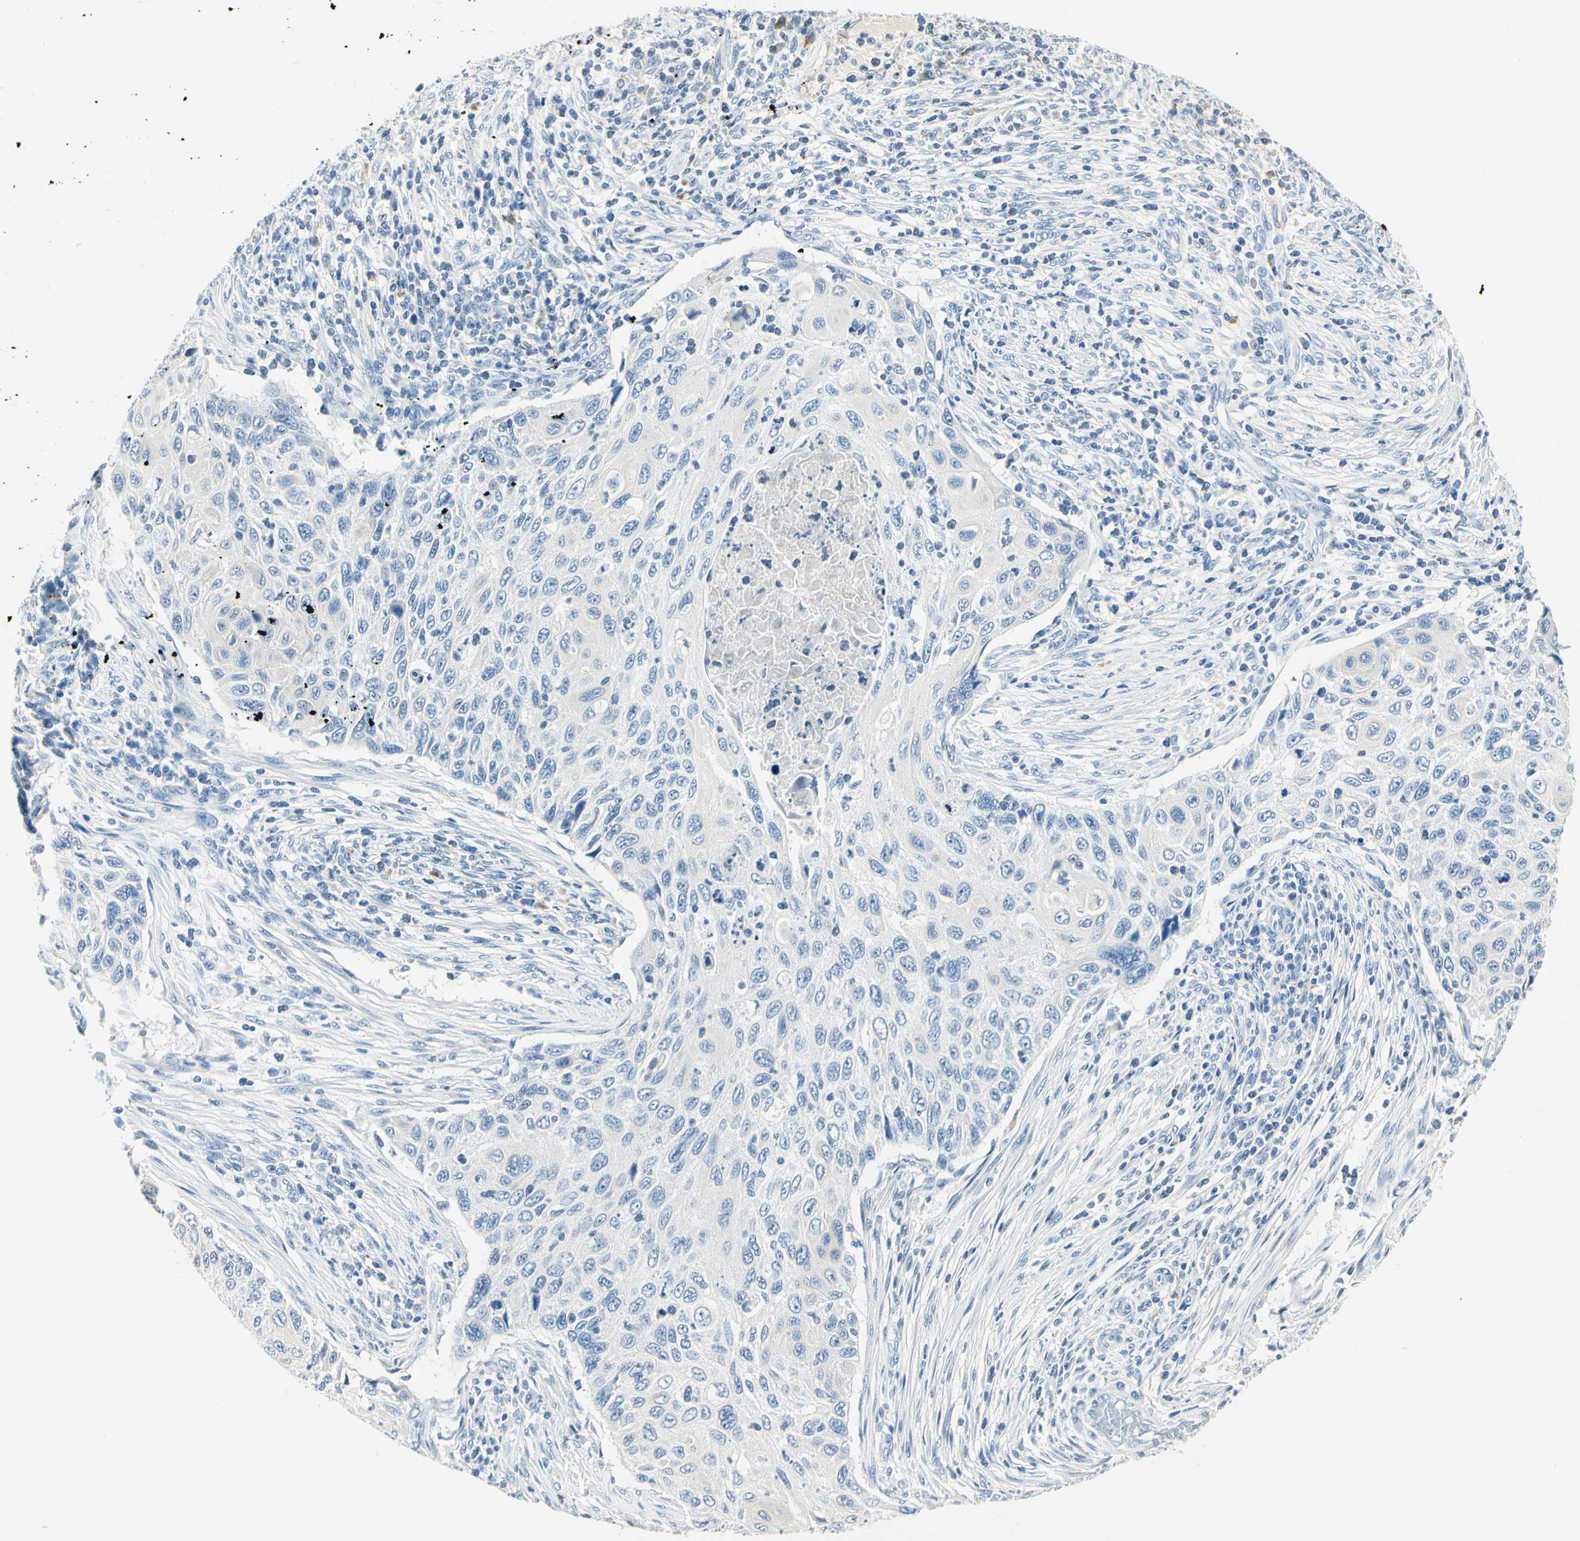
{"staining": {"intensity": "negative", "quantity": "none", "location": "none"}, "tissue": "cervical cancer", "cell_type": "Tumor cells", "image_type": "cancer", "snomed": [{"axis": "morphology", "description": "Squamous cell carcinoma, NOS"}, {"axis": "topography", "description": "Cervix"}], "caption": "There is no significant expression in tumor cells of cervical squamous cell carcinoma.", "gene": "TGFBR3", "patient": {"sex": "female", "age": 70}}